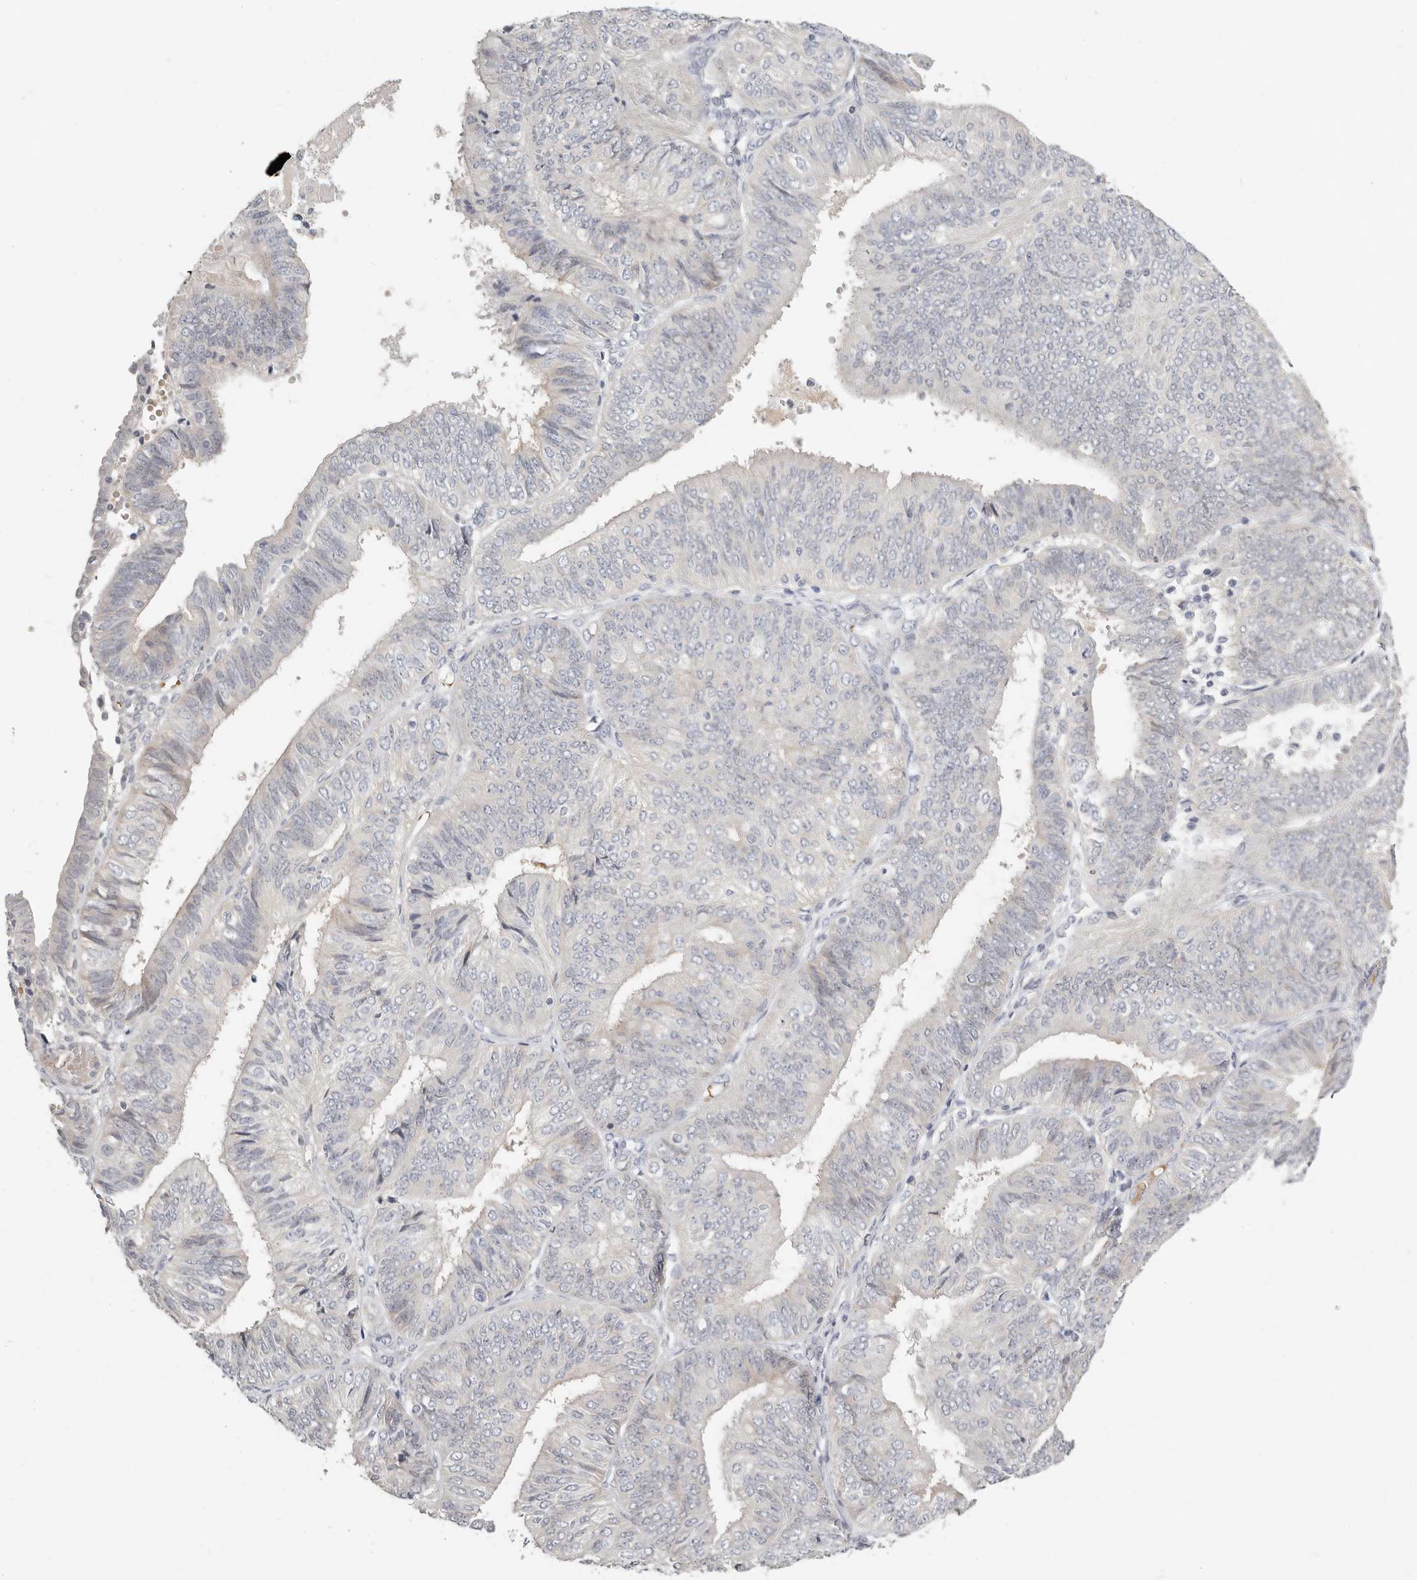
{"staining": {"intensity": "negative", "quantity": "none", "location": "none"}, "tissue": "endometrial cancer", "cell_type": "Tumor cells", "image_type": "cancer", "snomed": [{"axis": "morphology", "description": "Adenocarcinoma, NOS"}, {"axis": "topography", "description": "Endometrium"}], "caption": "Tumor cells are negative for protein expression in human endometrial cancer (adenocarcinoma).", "gene": "TMEM63B", "patient": {"sex": "female", "age": 58}}